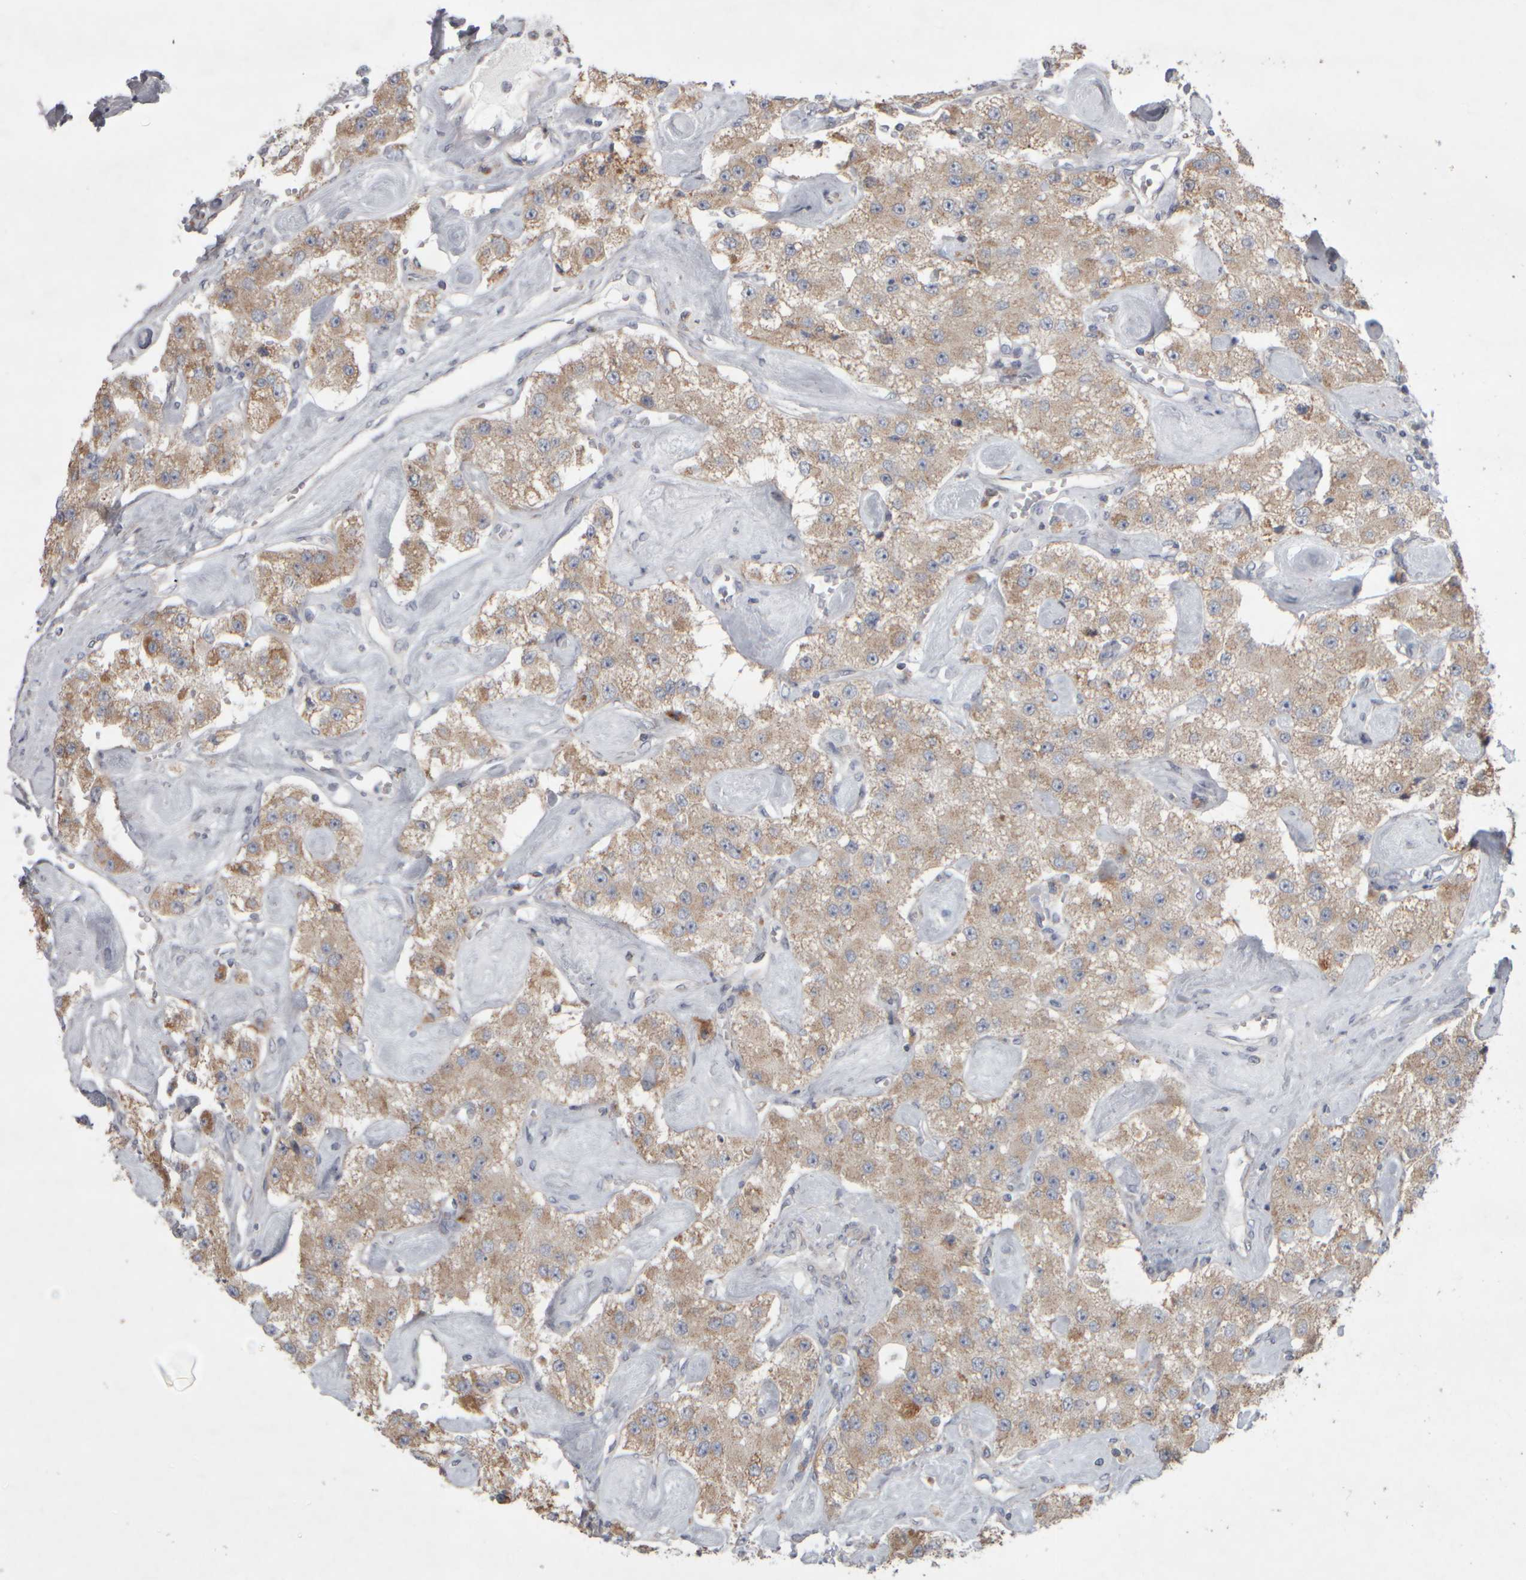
{"staining": {"intensity": "weak", "quantity": ">75%", "location": "cytoplasmic/membranous"}, "tissue": "carcinoid", "cell_type": "Tumor cells", "image_type": "cancer", "snomed": [{"axis": "morphology", "description": "Carcinoid, malignant, NOS"}, {"axis": "topography", "description": "Pancreas"}], "caption": "An immunohistochemistry image of tumor tissue is shown. Protein staining in brown labels weak cytoplasmic/membranous positivity in carcinoid within tumor cells.", "gene": "SCO1", "patient": {"sex": "male", "age": 41}}